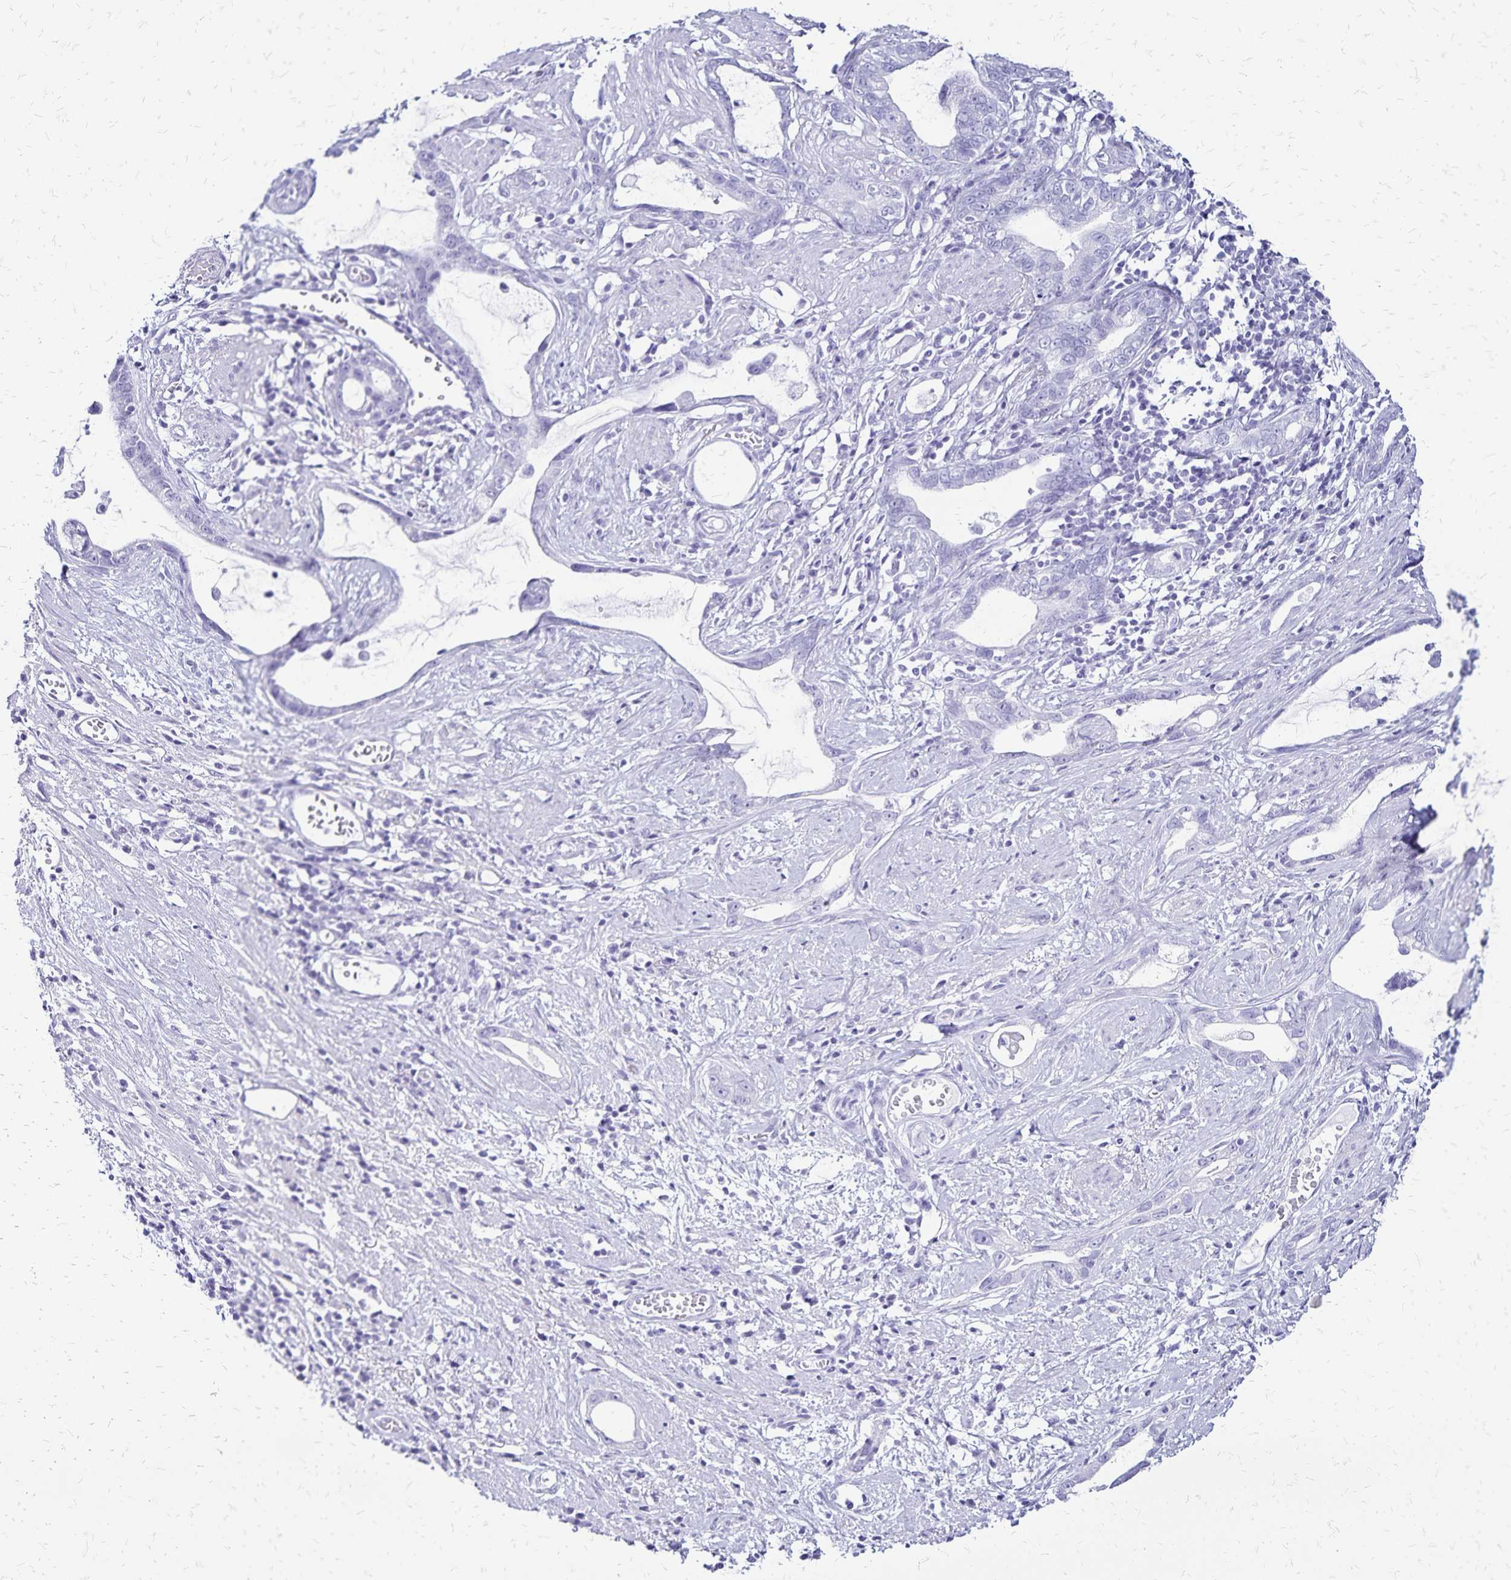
{"staining": {"intensity": "negative", "quantity": "none", "location": "none"}, "tissue": "stomach cancer", "cell_type": "Tumor cells", "image_type": "cancer", "snomed": [{"axis": "morphology", "description": "Adenocarcinoma, NOS"}, {"axis": "topography", "description": "Stomach"}], "caption": "There is no significant positivity in tumor cells of stomach cancer (adenocarcinoma).", "gene": "LIN28B", "patient": {"sex": "male", "age": 55}}